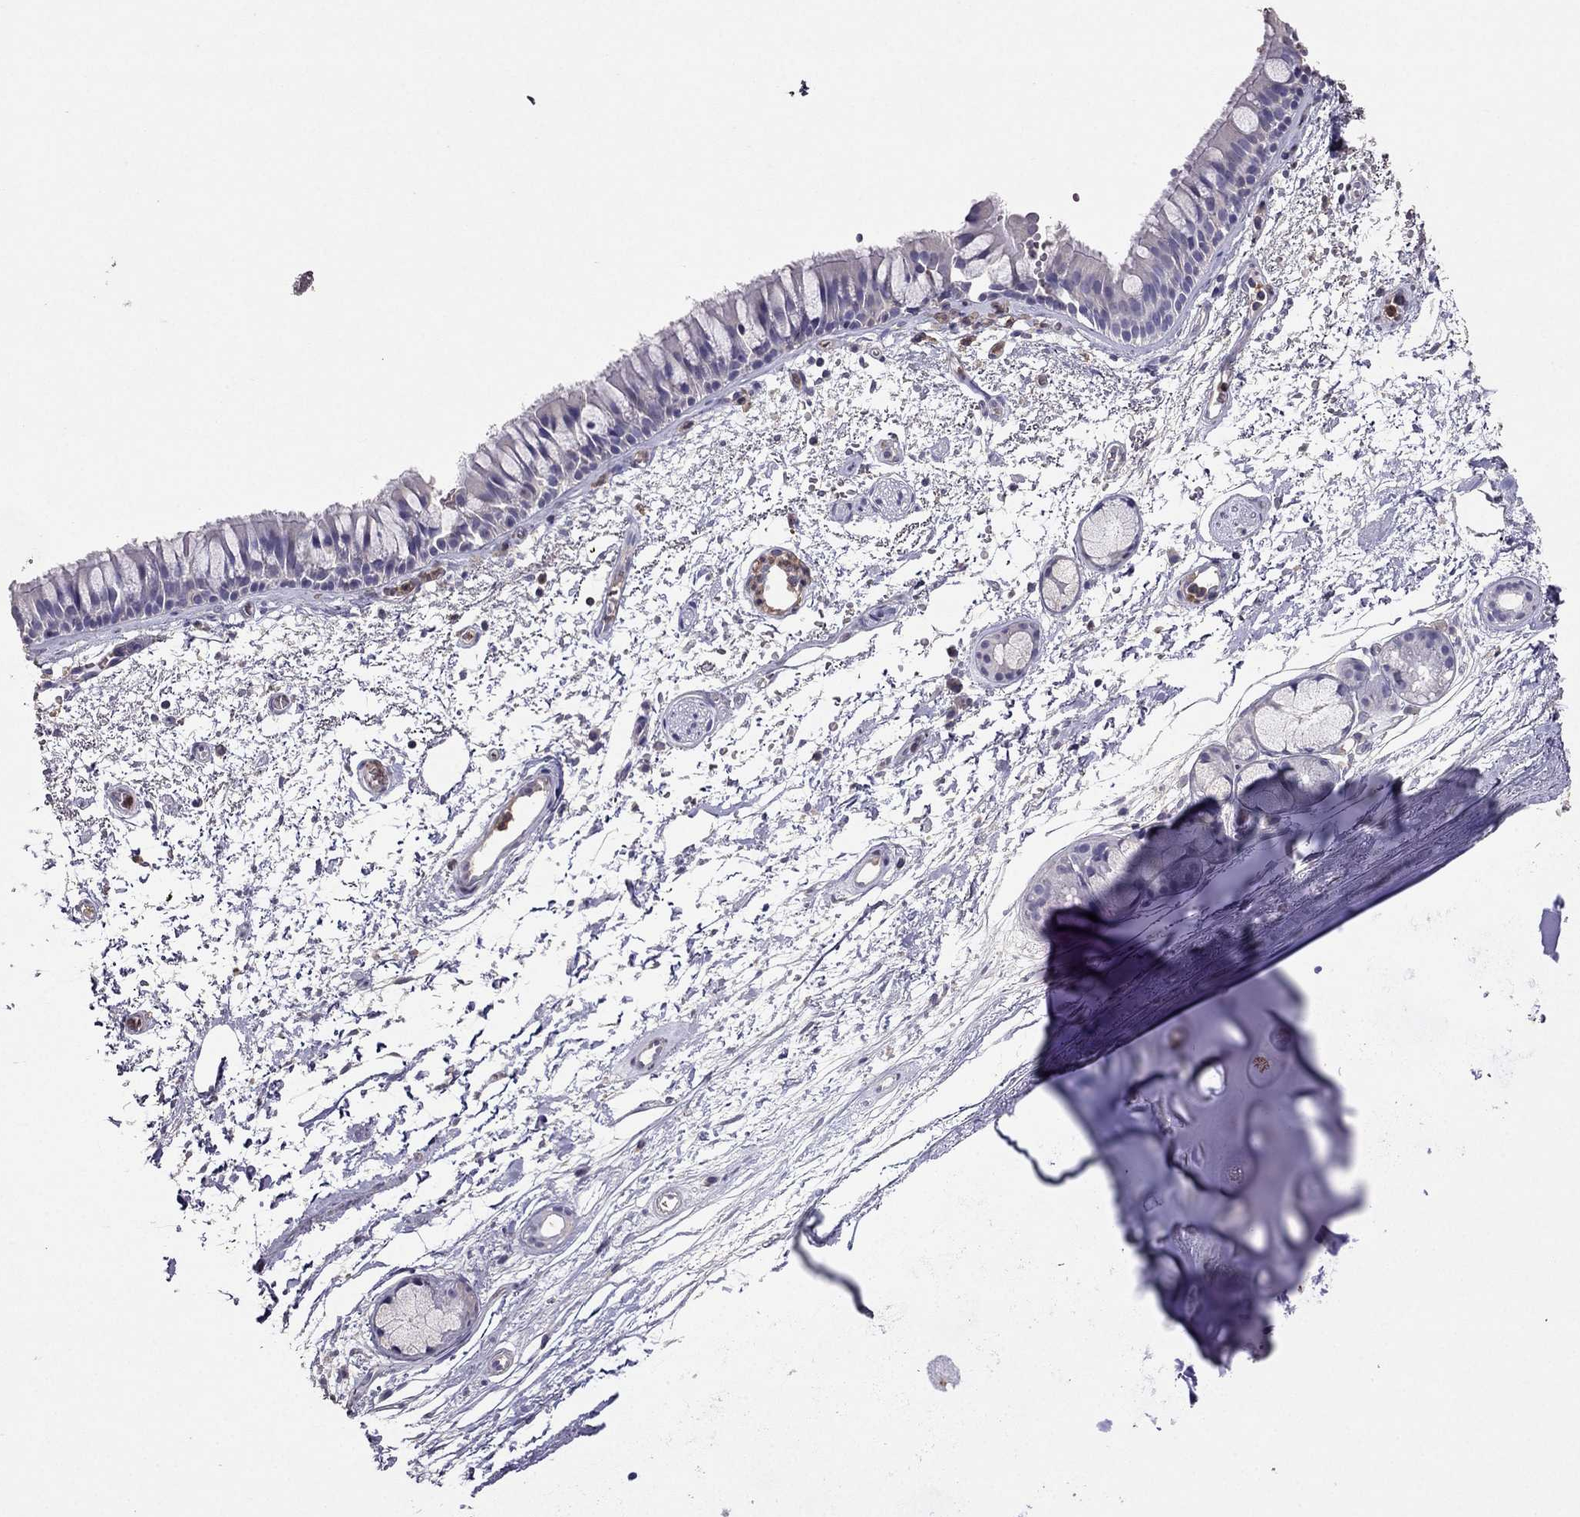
{"staining": {"intensity": "negative", "quantity": "none", "location": "none"}, "tissue": "bronchus", "cell_type": "Respiratory epithelial cells", "image_type": "normal", "snomed": [{"axis": "morphology", "description": "Normal tissue, NOS"}, {"axis": "topography", "description": "Cartilage tissue"}, {"axis": "topography", "description": "Bronchus"}], "caption": "High power microscopy image of an immunohistochemistry photomicrograph of unremarkable bronchus, revealing no significant expression in respiratory epithelial cells.", "gene": "RFLNB", "patient": {"sex": "male", "age": 66}}